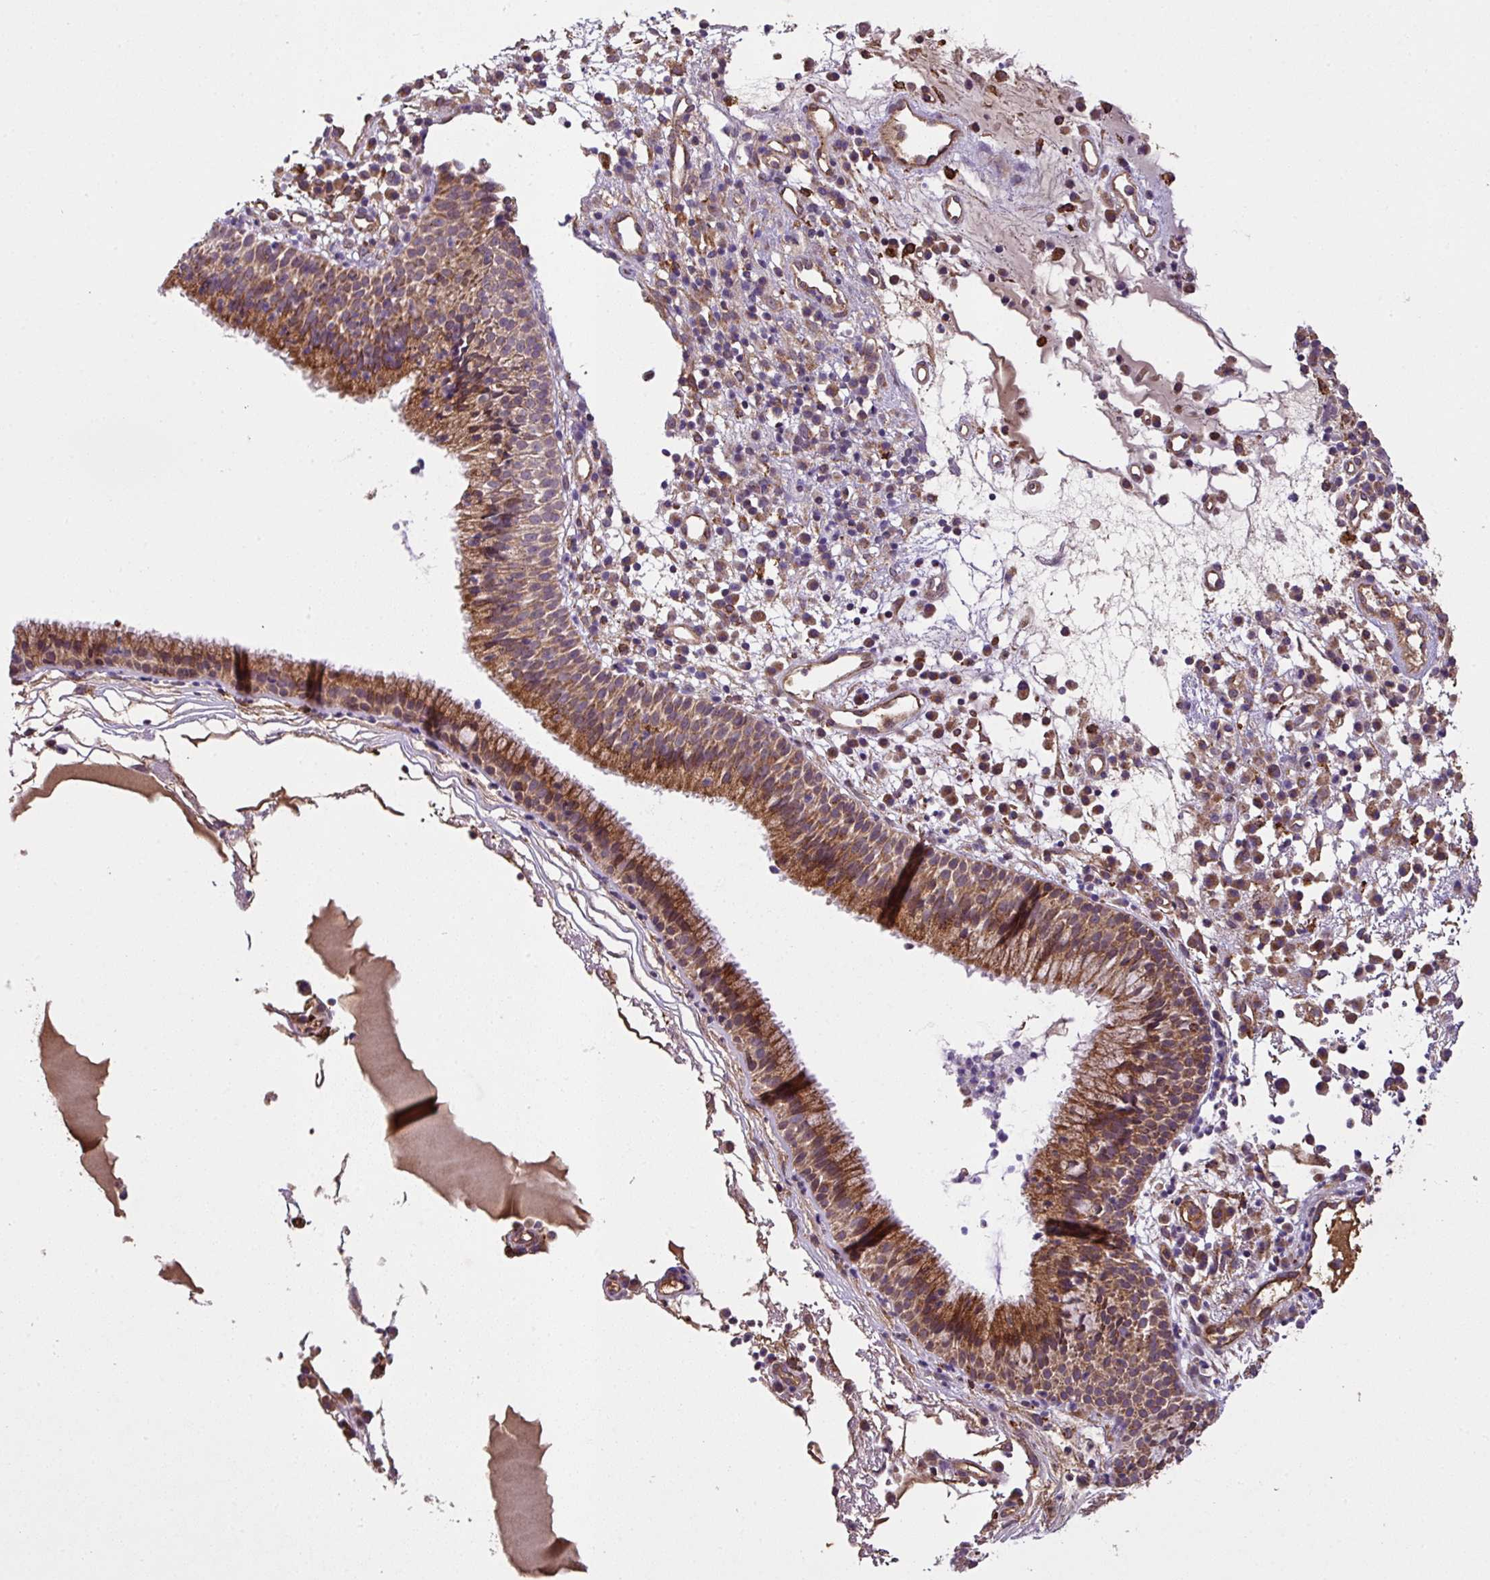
{"staining": {"intensity": "moderate", "quantity": ">75%", "location": "cytoplasmic/membranous"}, "tissue": "nasopharynx", "cell_type": "Respiratory epithelial cells", "image_type": "normal", "snomed": [{"axis": "morphology", "description": "Normal tissue, NOS"}, {"axis": "topography", "description": "Nasopharynx"}], "caption": "Protein expression by immunohistochemistry displays moderate cytoplasmic/membranous expression in approximately >75% of respiratory epithelial cells in normal nasopharynx.", "gene": "ZNF513", "patient": {"sex": "male", "age": 21}}